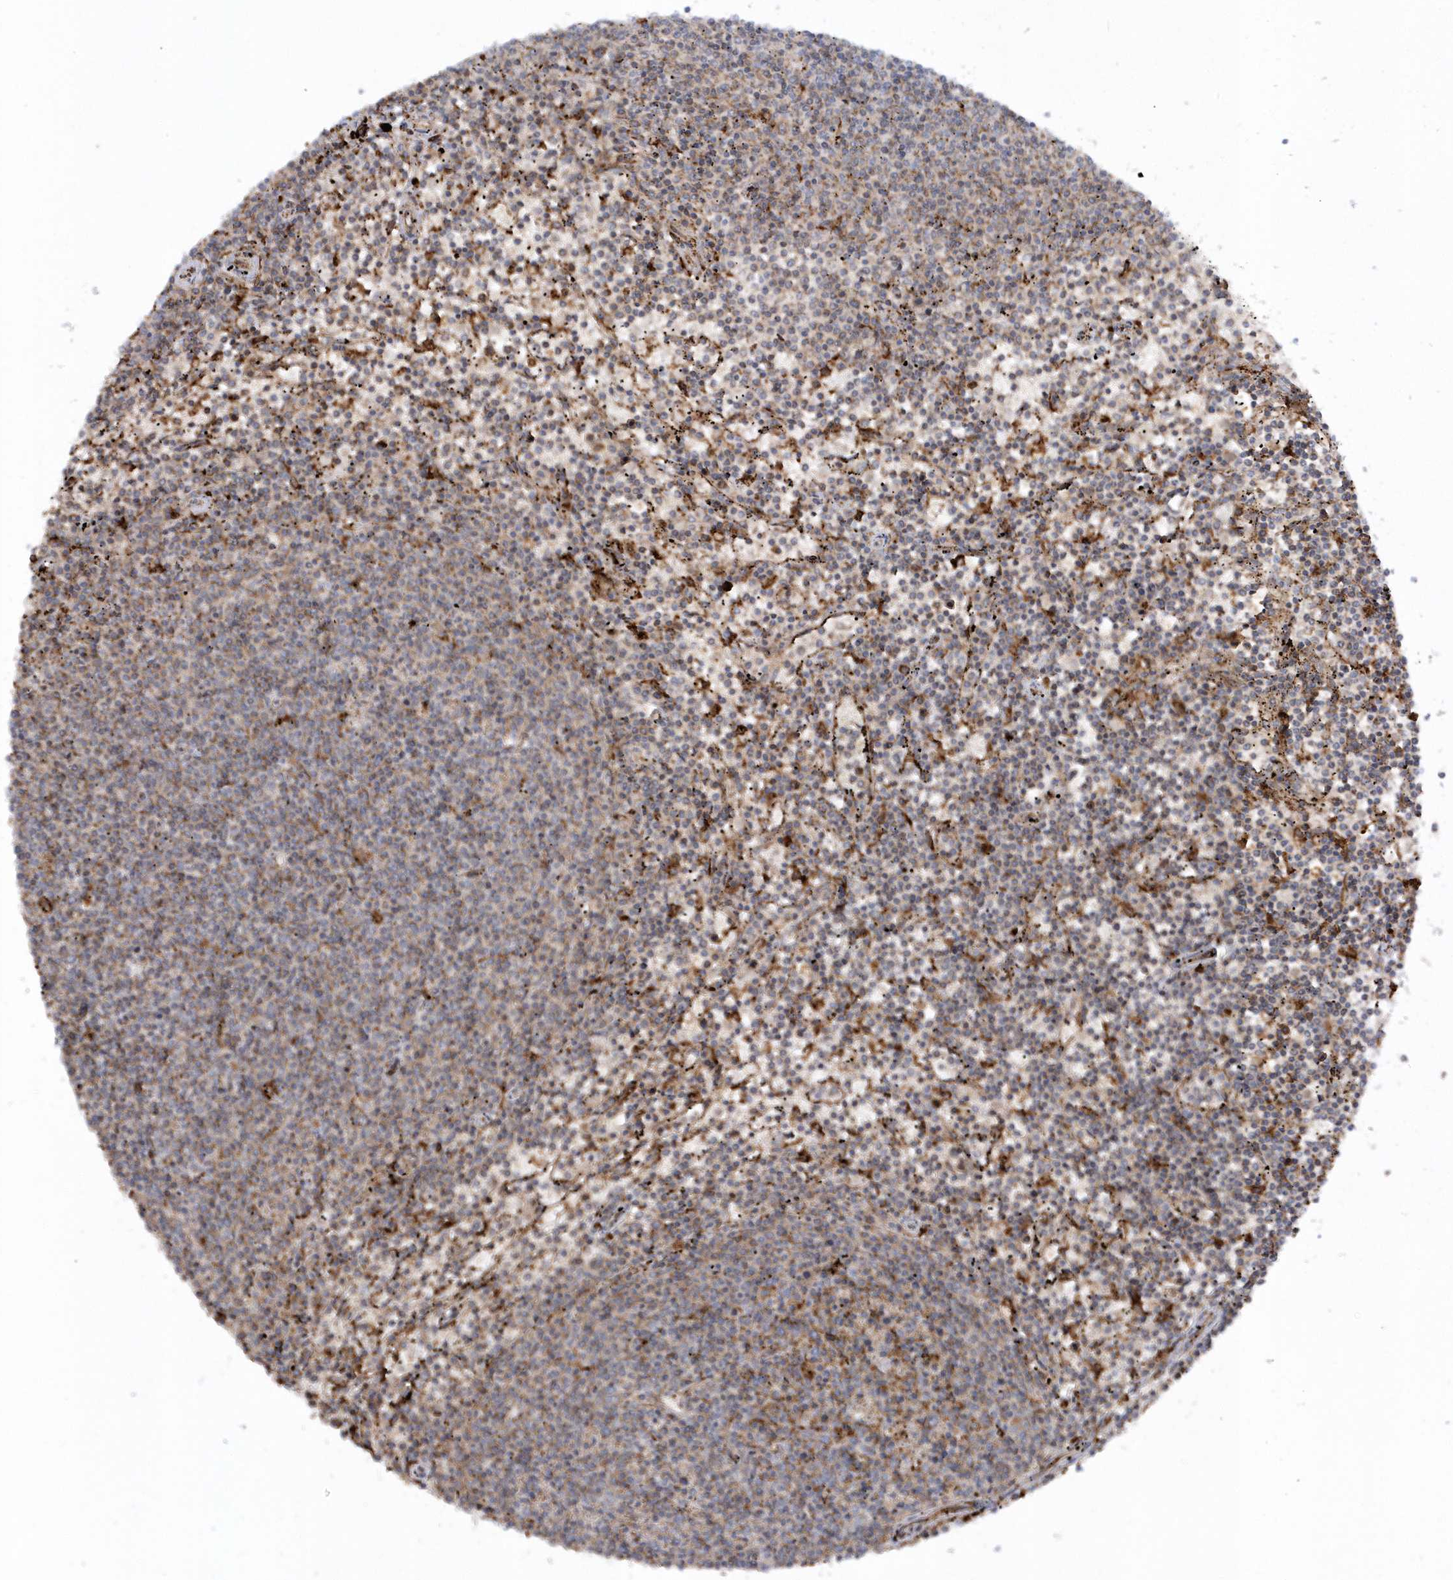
{"staining": {"intensity": "moderate", "quantity": "<25%", "location": "cytoplasmic/membranous"}, "tissue": "lymphoma", "cell_type": "Tumor cells", "image_type": "cancer", "snomed": [{"axis": "morphology", "description": "Malignant lymphoma, non-Hodgkin's type, Low grade"}, {"axis": "topography", "description": "Spleen"}], "caption": "Protein staining of lymphoma tissue reveals moderate cytoplasmic/membranous expression in about <25% of tumor cells. (DAB (3,3'-diaminobenzidine) IHC with brightfield microscopy, high magnification).", "gene": "SH3BP2", "patient": {"sex": "female", "age": 50}}